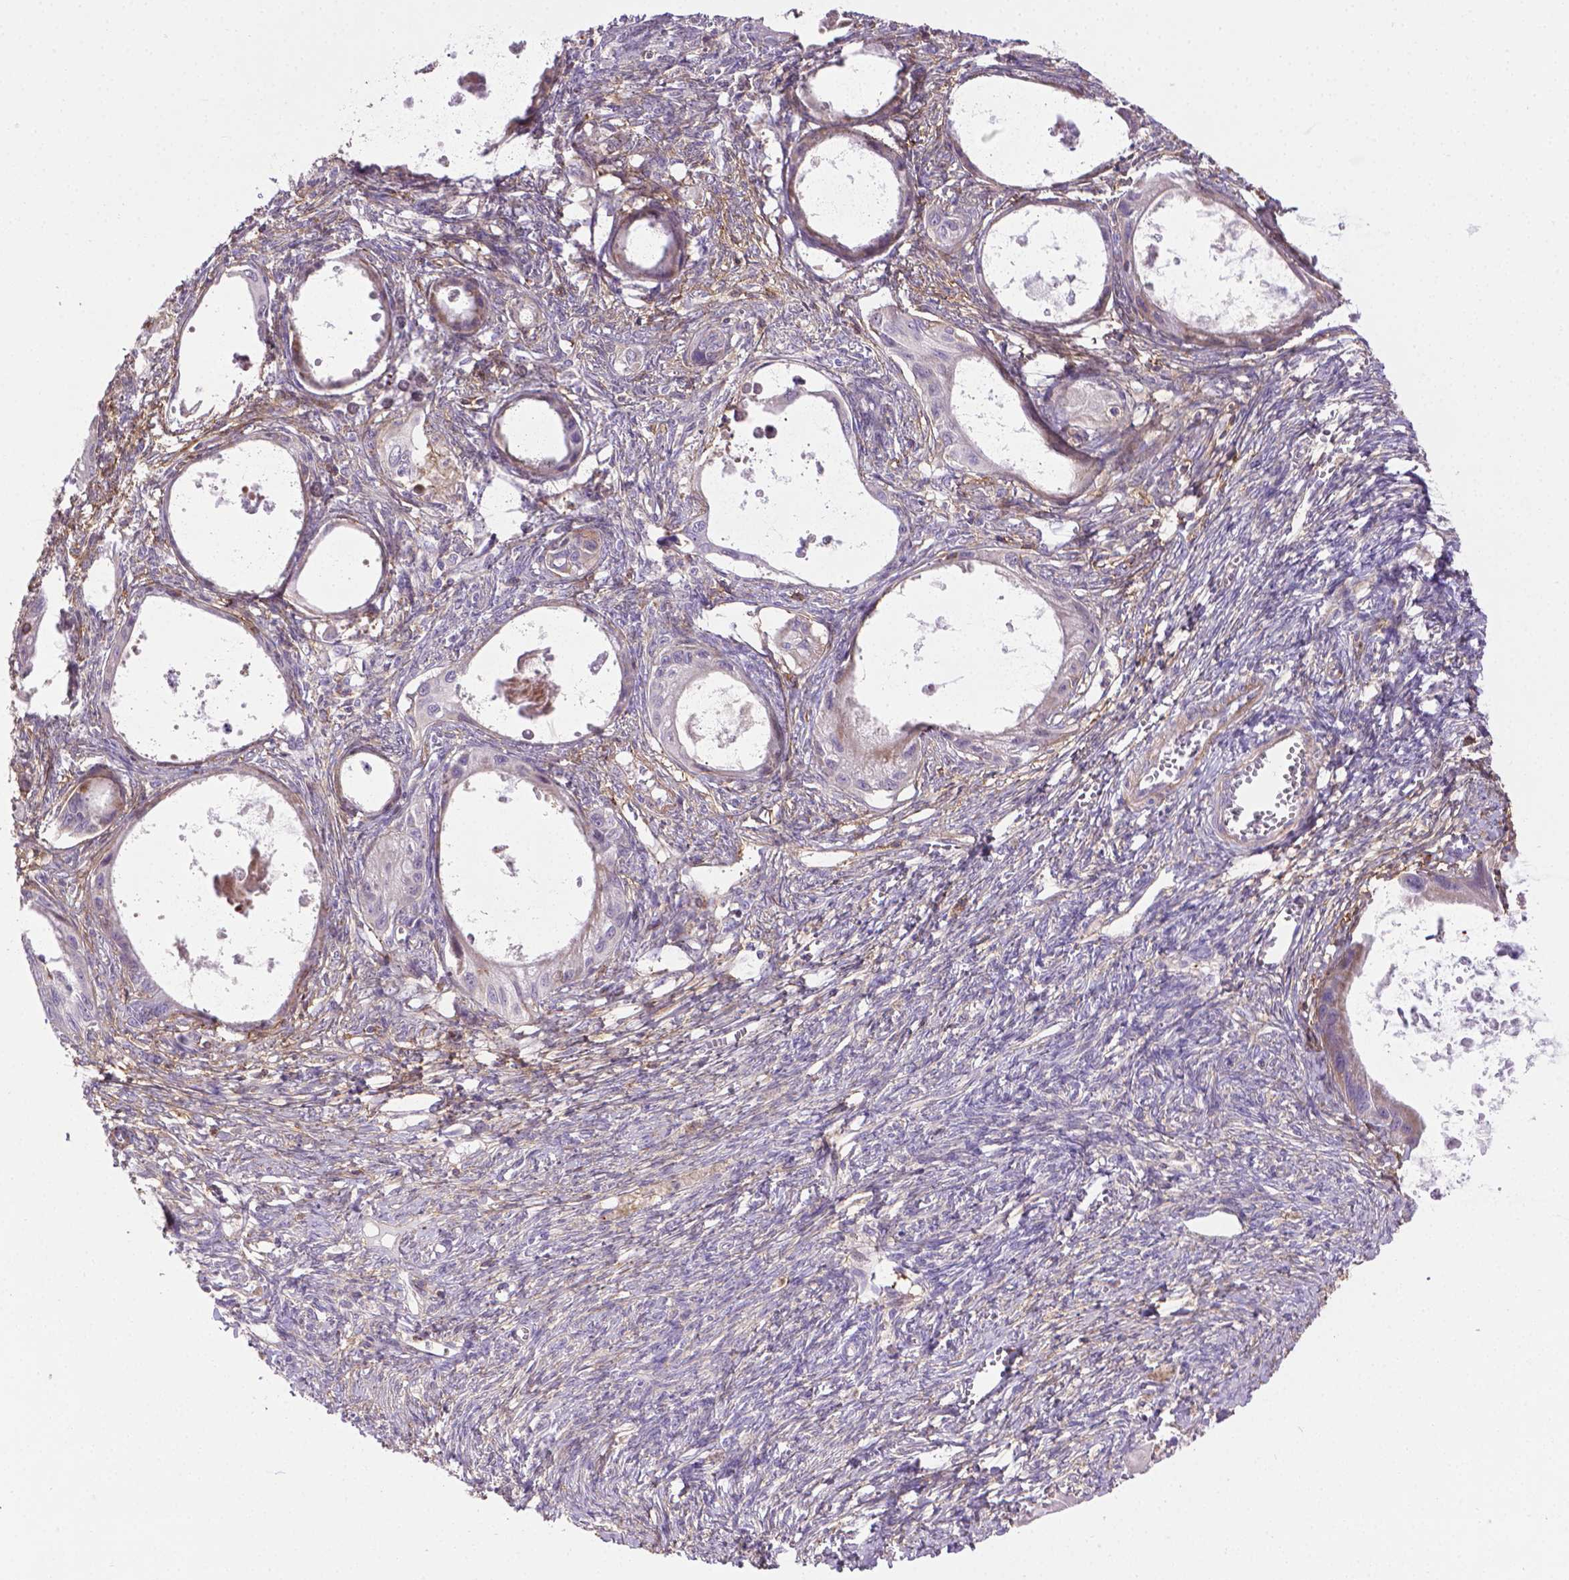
{"staining": {"intensity": "negative", "quantity": "none", "location": "none"}, "tissue": "ovarian cancer", "cell_type": "Tumor cells", "image_type": "cancer", "snomed": [{"axis": "morphology", "description": "Cystadenocarcinoma, mucinous, NOS"}, {"axis": "topography", "description": "Ovary"}], "caption": "The micrograph demonstrates no staining of tumor cells in ovarian cancer.", "gene": "ACAD10", "patient": {"sex": "female", "age": 64}}